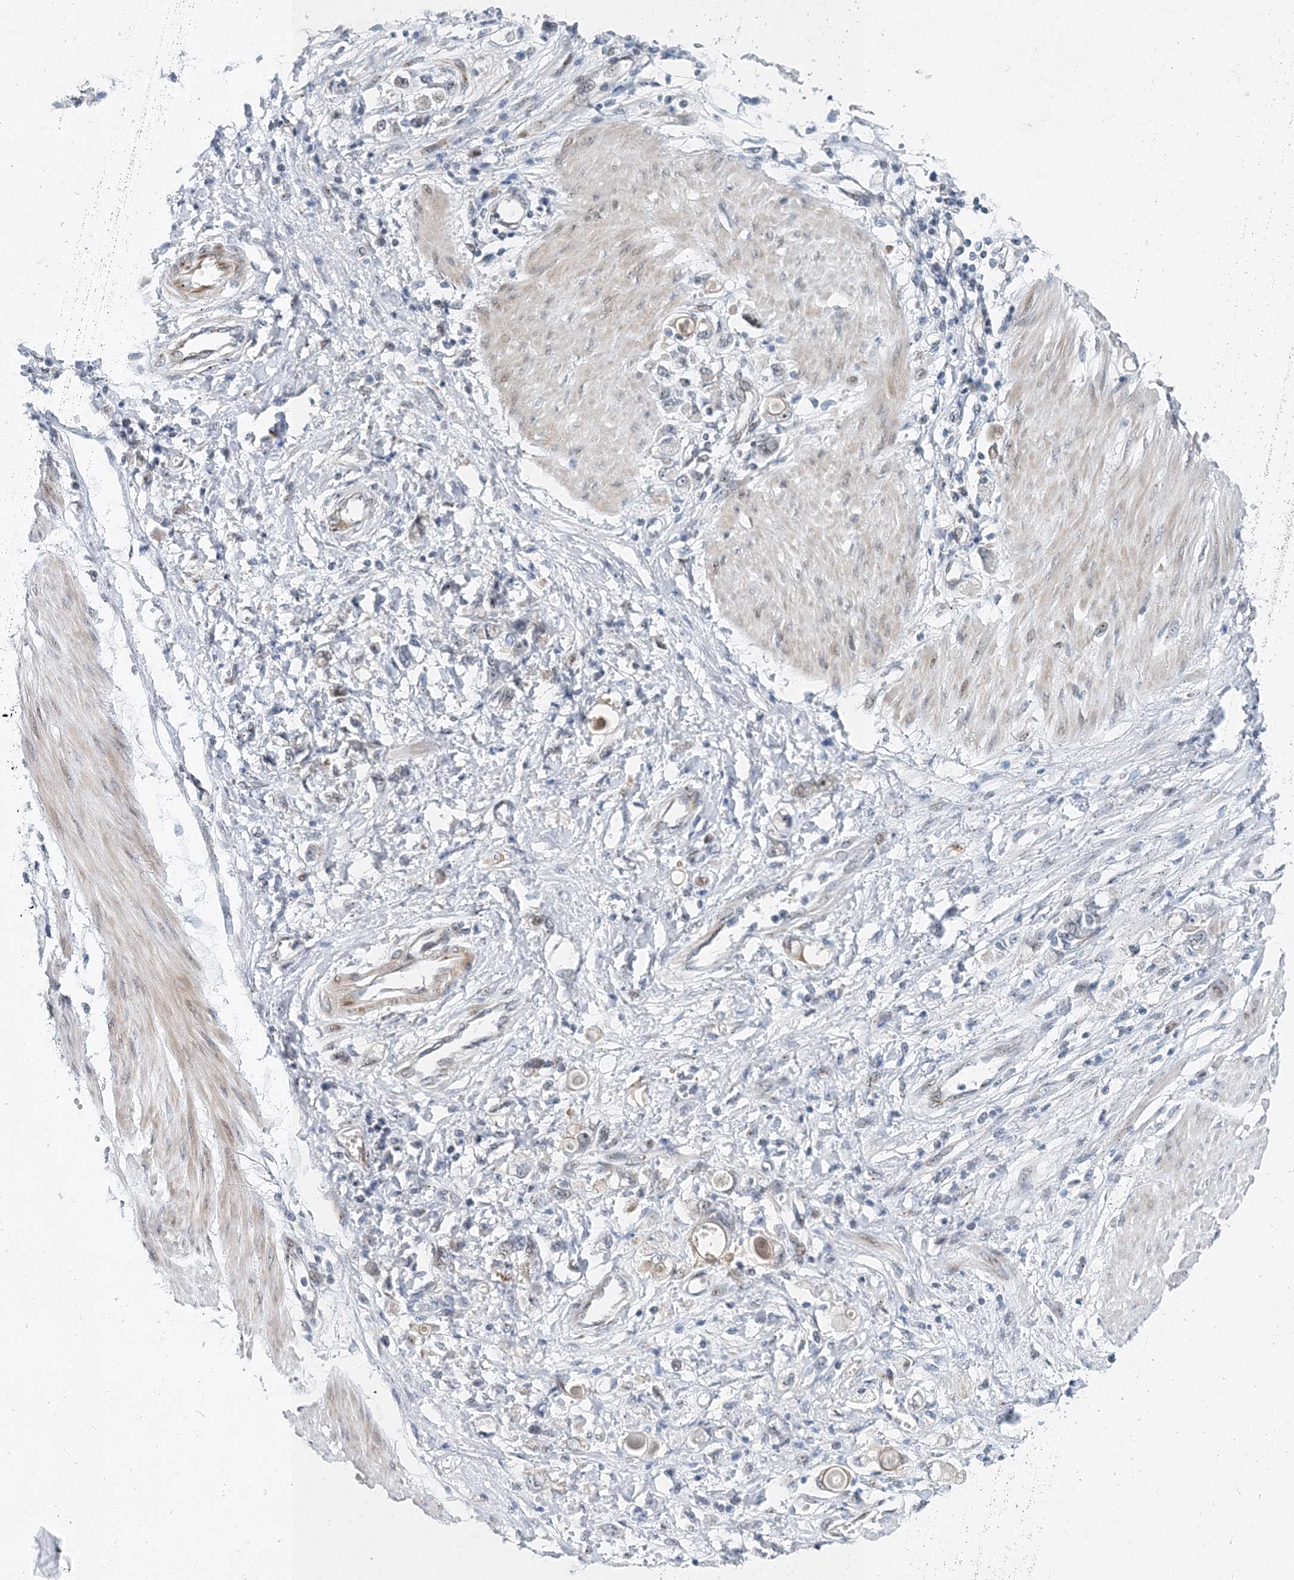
{"staining": {"intensity": "negative", "quantity": "none", "location": "none"}, "tissue": "stomach cancer", "cell_type": "Tumor cells", "image_type": "cancer", "snomed": [{"axis": "morphology", "description": "Adenocarcinoma, NOS"}, {"axis": "topography", "description": "Stomach"}], "caption": "Stomach cancer was stained to show a protein in brown. There is no significant staining in tumor cells.", "gene": "UIMC1", "patient": {"sex": "female", "age": 76}}